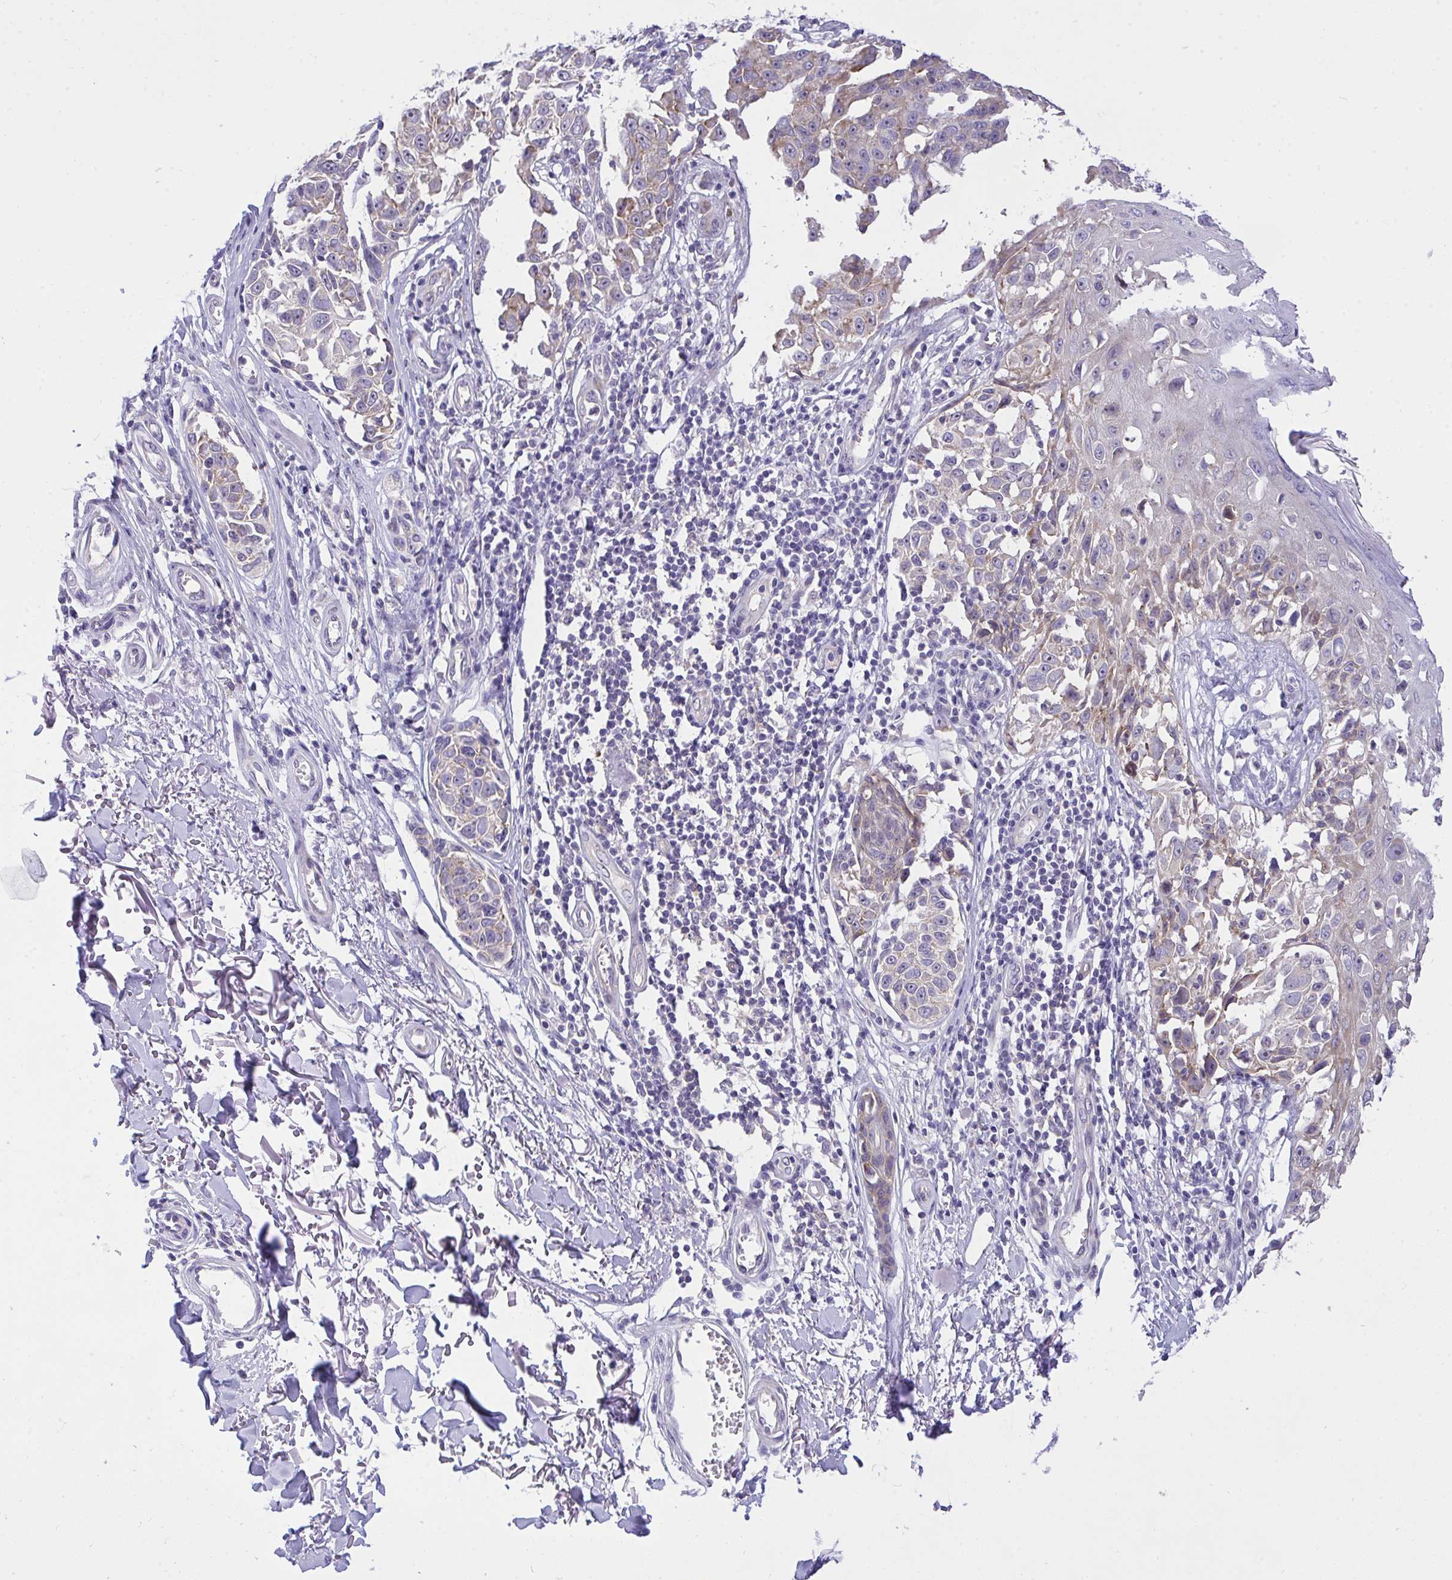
{"staining": {"intensity": "weak", "quantity": "25%-75%", "location": "cytoplasmic/membranous"}, "tissue": "melanoma", "cell_type": "Tumor cells", "image_type": "cancer", "snomed": [{"axis": "morphology", "description": "Malignant melanoma, NOS"}, {"axis": "topography", "description": "Skin"}], "caption": "Human malignant melanoma stained with a brown dye shows weak cytoplasmic/membranous positive expression in about 25%-75% of tumor cells.", "gene": "VGLL3", "patient": {"sex": "male", "age": 73}}